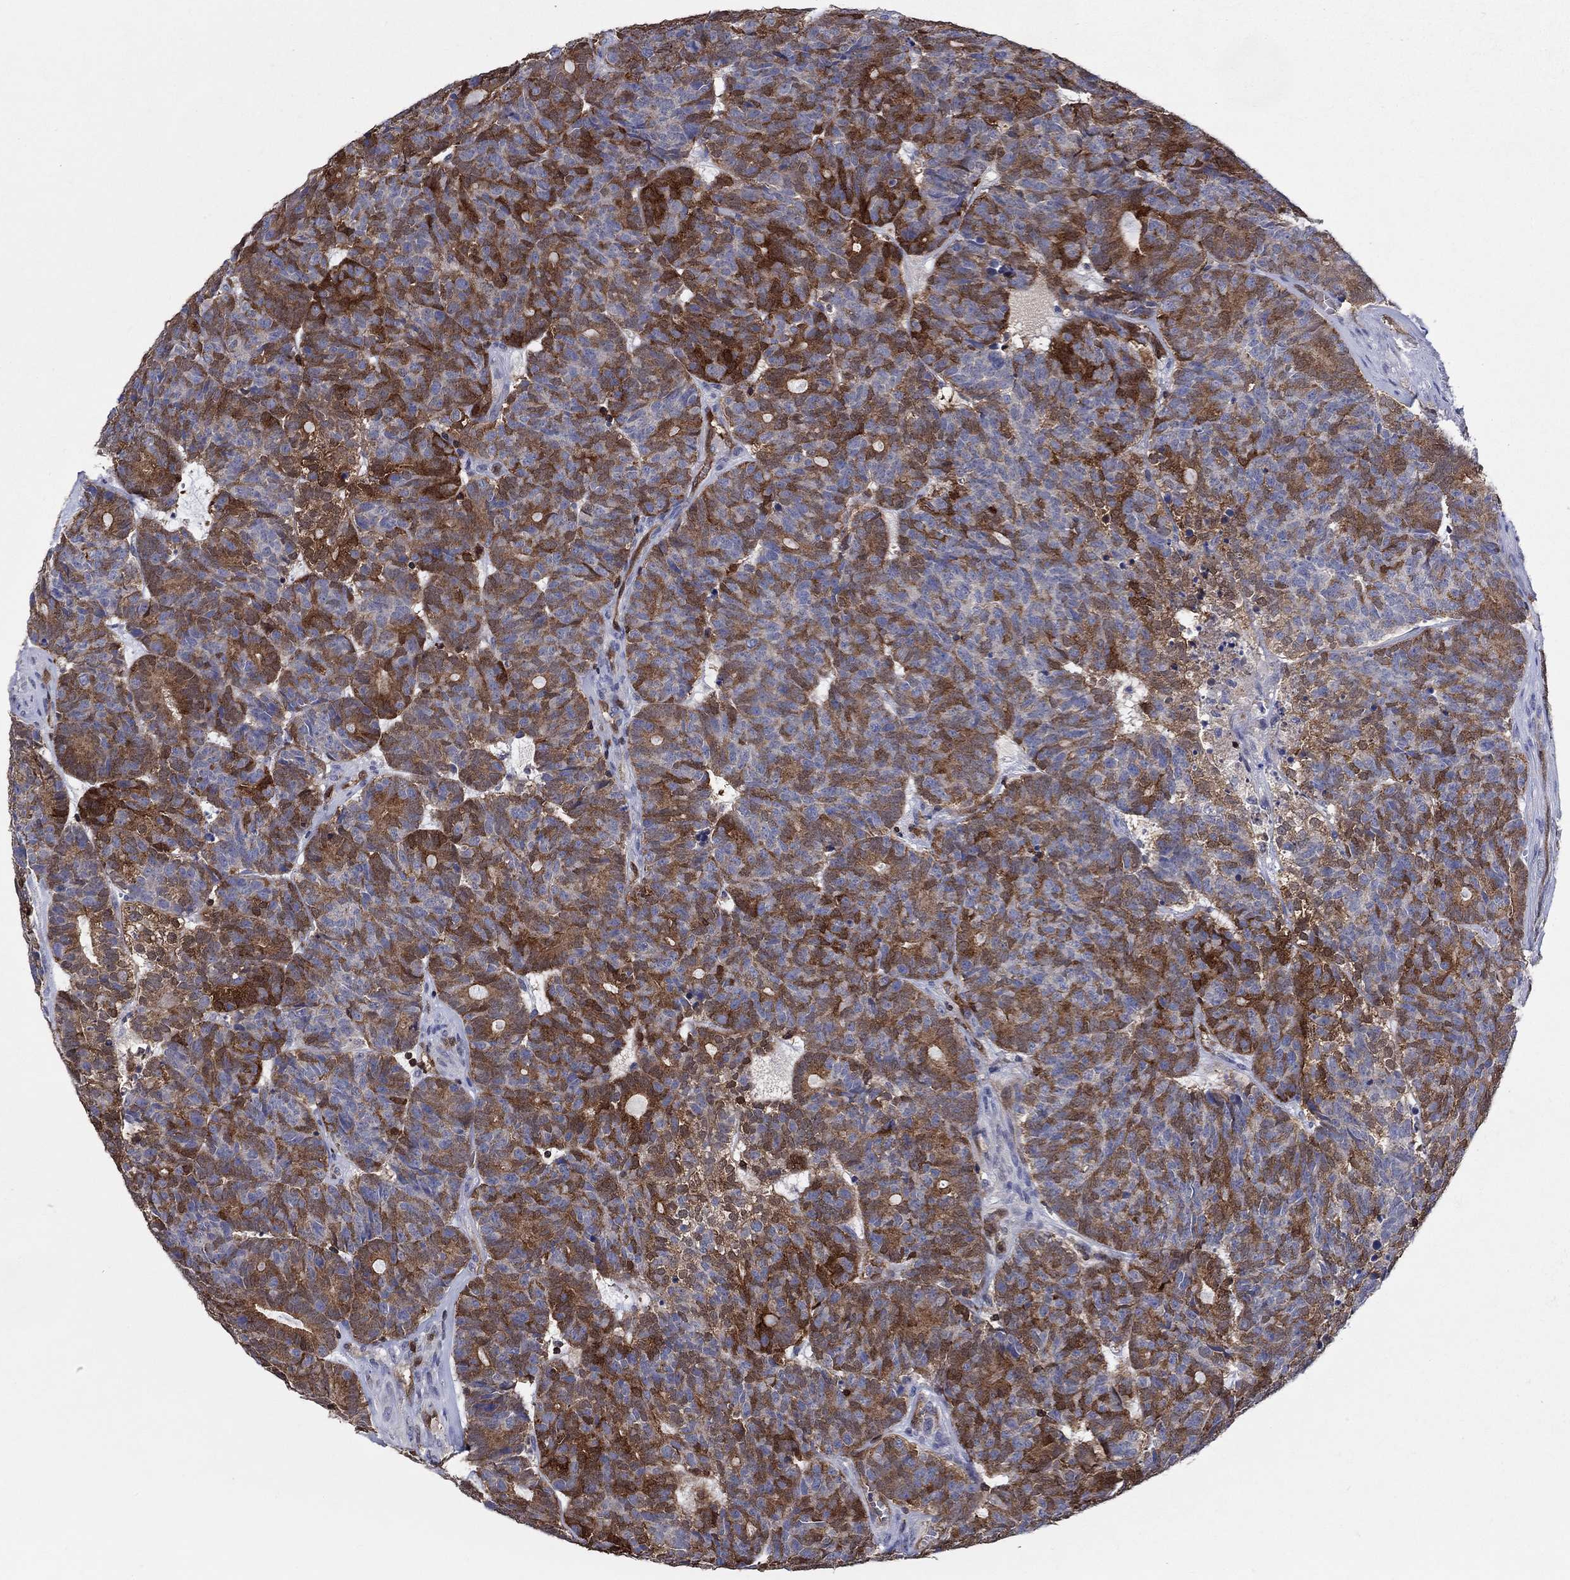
{"staining": {"intensity": "strong", "quantity": "25%-75%", "location": "cytoplasmic/membranous"}, "tissue": "head and neck cancer", "cell_type": "Tumor cells", "image_type": "cancer", "snomed": [{"axis": "morphology", "description": "Adenocarcinoma, NOS"}, {"axis": "topography", "description": "Head-Neck"}], "caption": "About 25%-75% of tumor cells in head and neck cancer (adenocarcinoma) demonstrate strong cytoplasmic/membranous protein expression as visualized by brown immunohistochemical staining.", "gene": "AGFG2", "patient": {"sex": "female", "age": 81}}